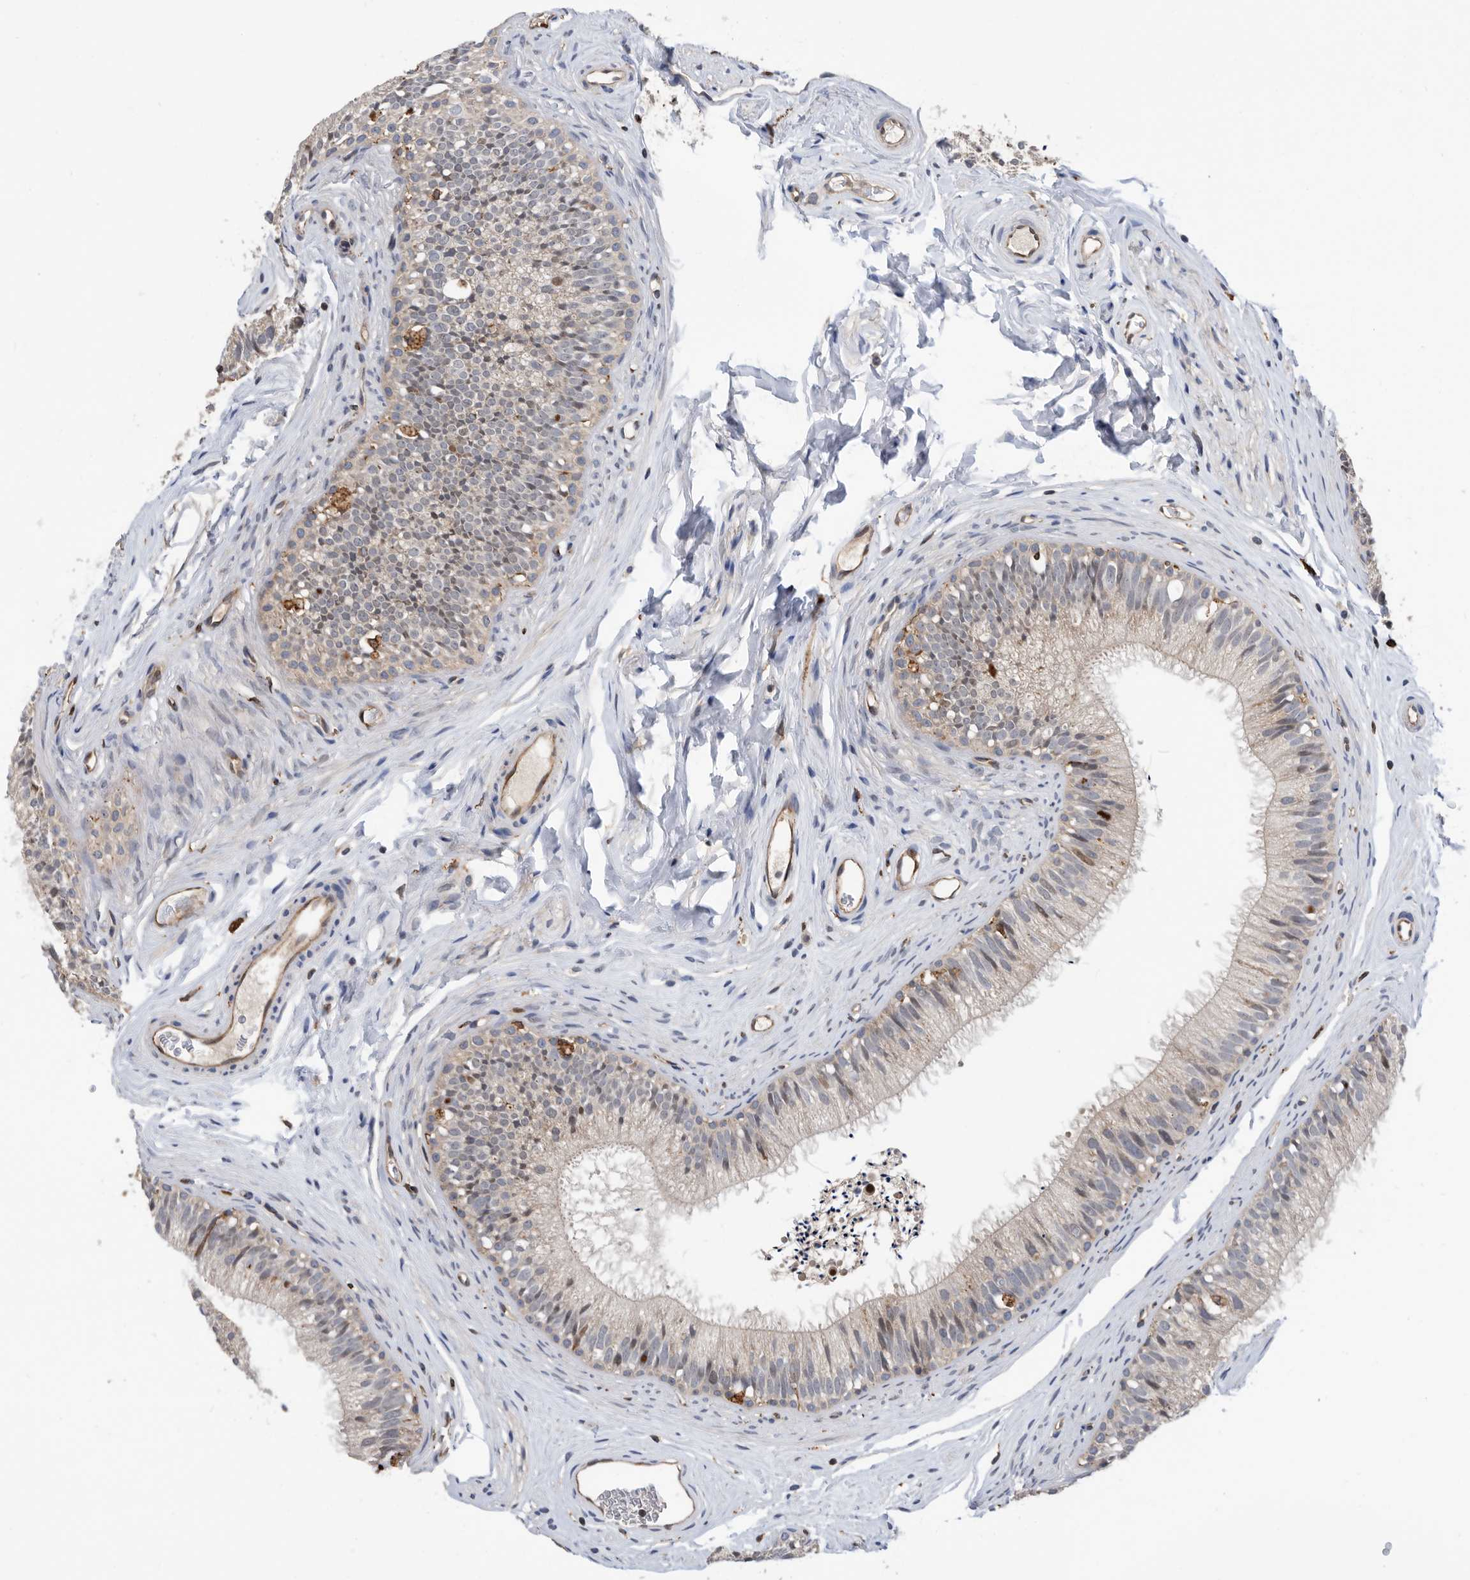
{"staining": {"intensity": "negative", "quantity": "none", "location": "none"}, "tissue": "epididymis", "cell_type": "Glandular cells", "image_type": "normal", "snomed": [{"axis": "morphology", "description": "Normal tissue, NOS"}, {"axis": "topography", "description": "Epididymis"}], "caption": "A high-resolution photomicrograph shows immunohistochemistry staining of unremarkable epididymis, which exhibits no significant staining in glandular cells. (Immunohistochemistry, brightfield microscopy, high magnification).", "gene": "ATAD2", "patient": {"sex": "male", "age": 29}}